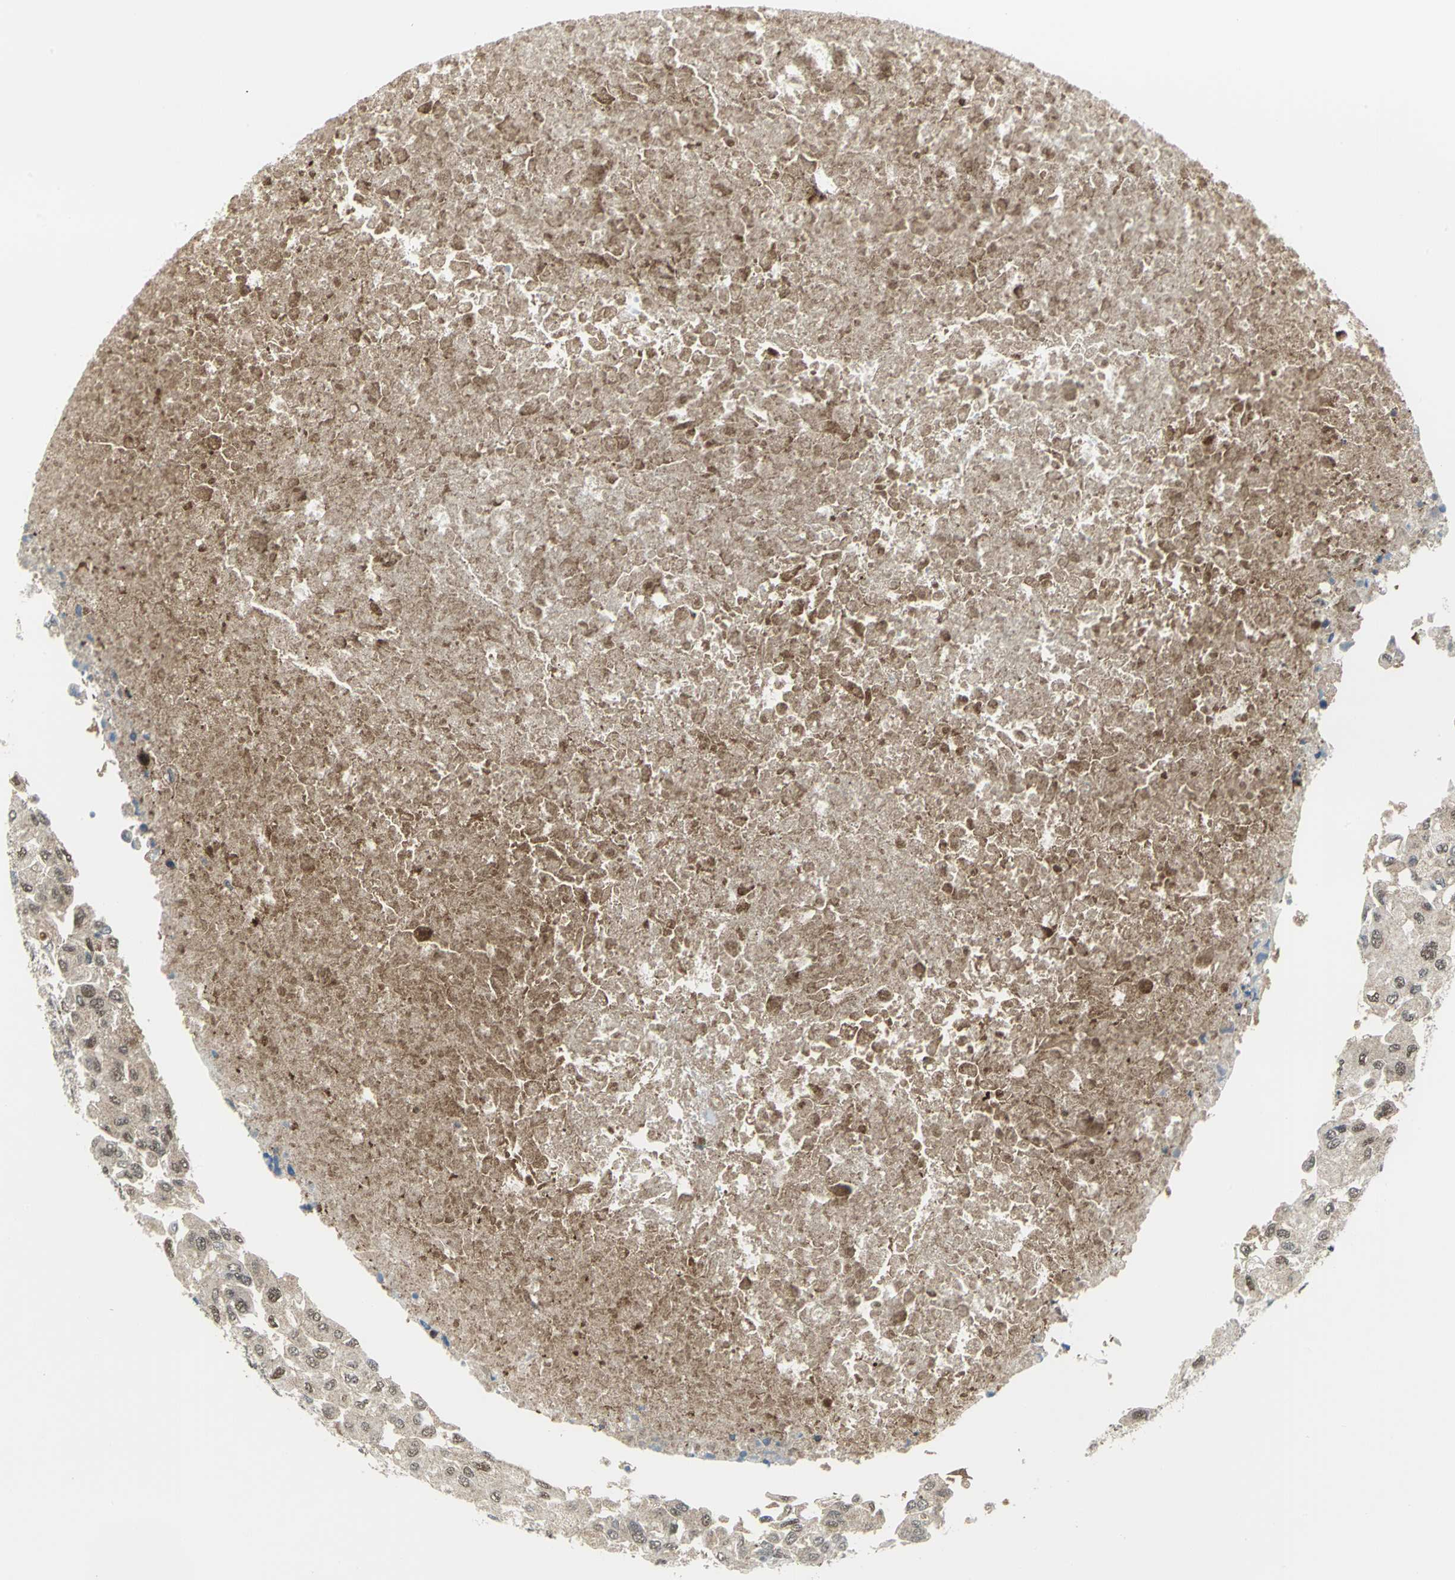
{"staining": {"intensity": "weak", "quantity": "25%-75%", "location": "cytoplasmic/membranous,nuclear"}, "tissue": "breast cancer", "cell_type": "Tumor cells", "image_type": "cancer", "snomed": [{"axis": "morphology", "description": "Normal tissue, NOS"}, {"axis": "morphology", "description": "Duct carcinoma"}, {"axis": "topography", "description": "Breast"}], "caption": "Brown immunohistochemical staining in human breast infiltrating ductal carcinoma displays weak cytoplasmic/membranous and nuclear expression in about 25%-75% of tumor cells.", "gene": "PSMA4", "patient": {"sex": "female", "age": 49}}